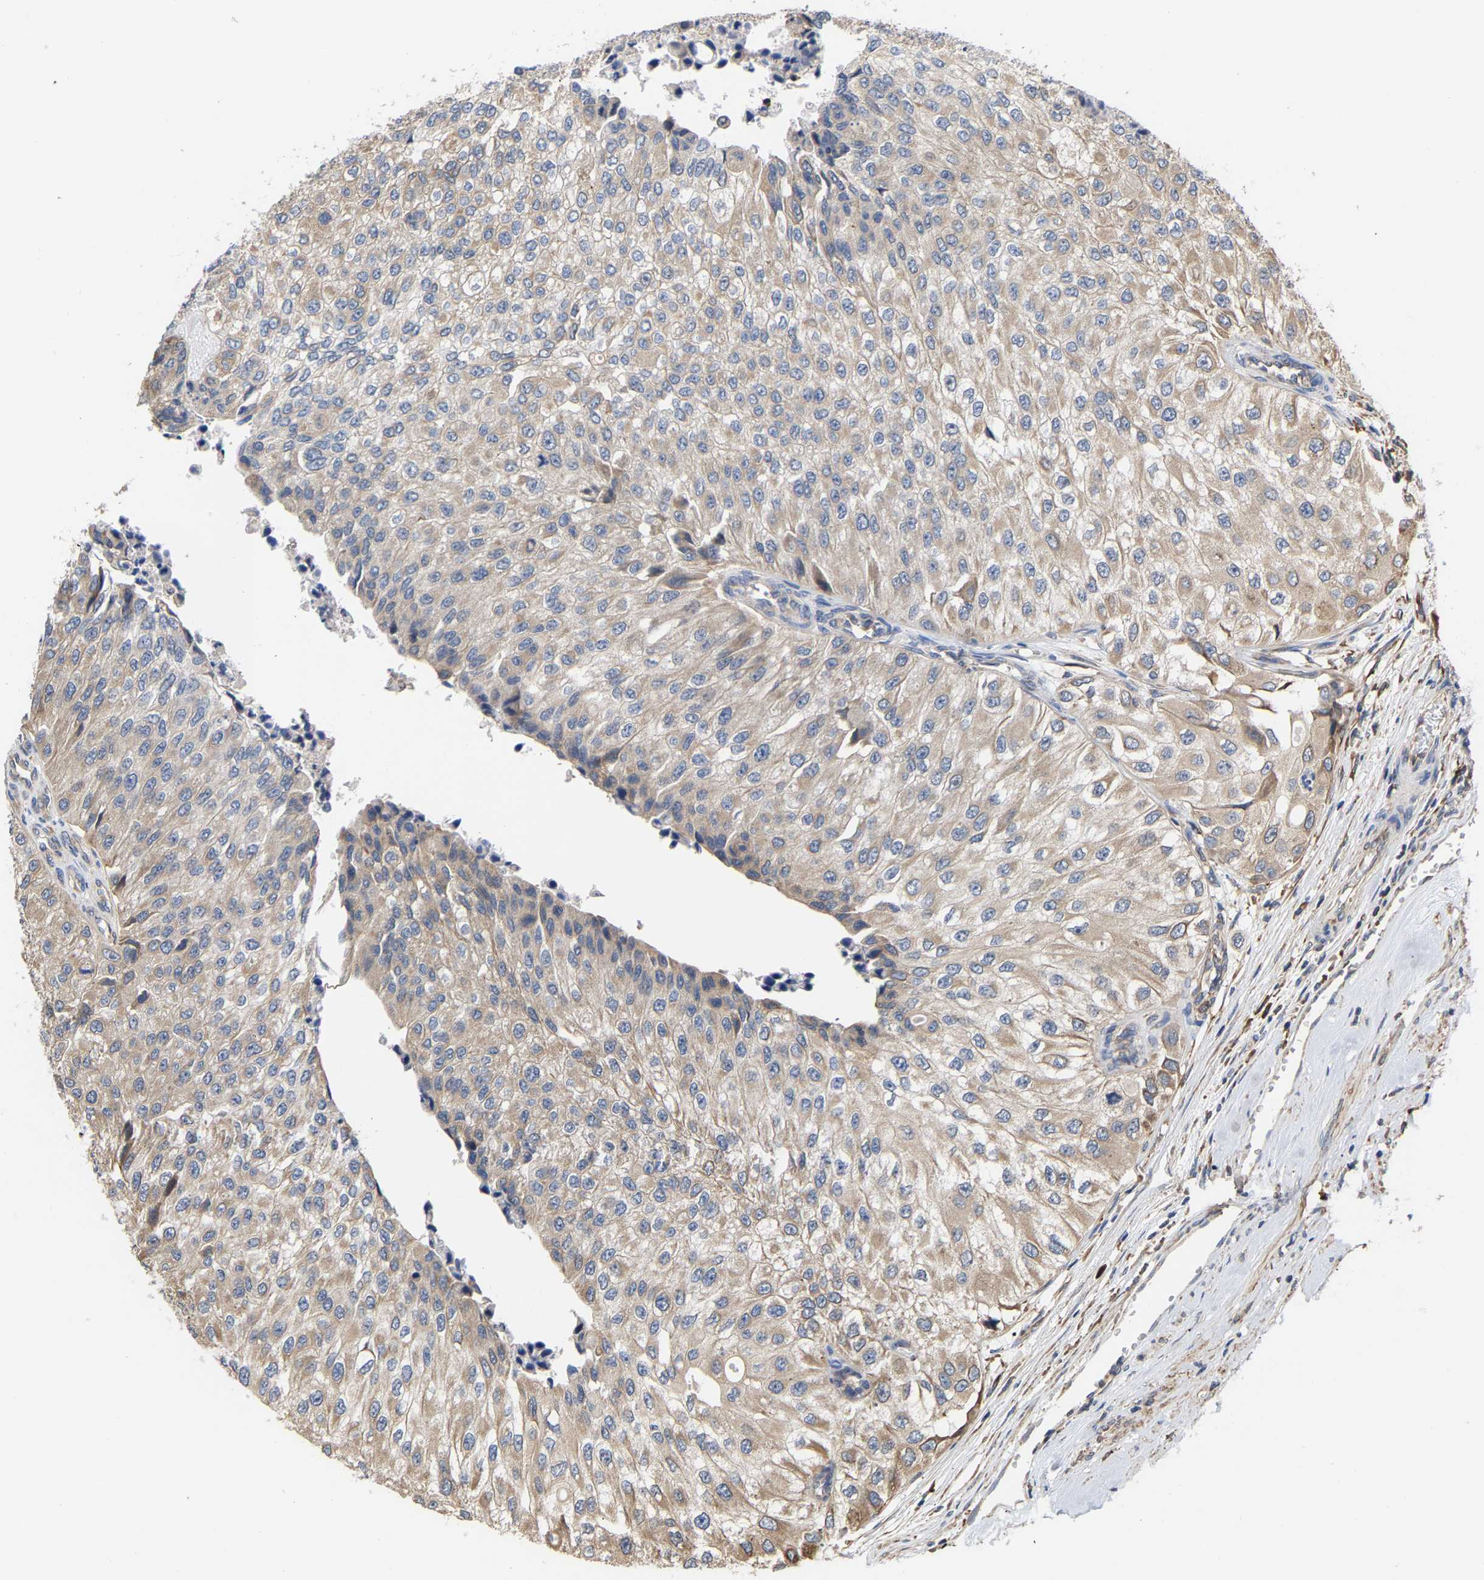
{"staining": {"intensity": "weak", "quantity": ">75%", "location": "cytoplasmic/membranous"}, "tissue": "urothelial cancer", "cell_type": "Tumor cells", "image_type": "cancer", "snomed": [{"axis": "morphology", "description": "Urothelial carcinoma, High grade"}, {"axis": "topography", "description": "Kidney"}, {"axis": "topography", "description": "Urinary bladder"}], "caption": "Immunohistochemical staining of urothelial cancer reveals weak cytoplasmic/membranous protein expression in about >75% of tumor cells.", "gene": "ARAP1", "patient": {"sex": "male", "age": 77}}